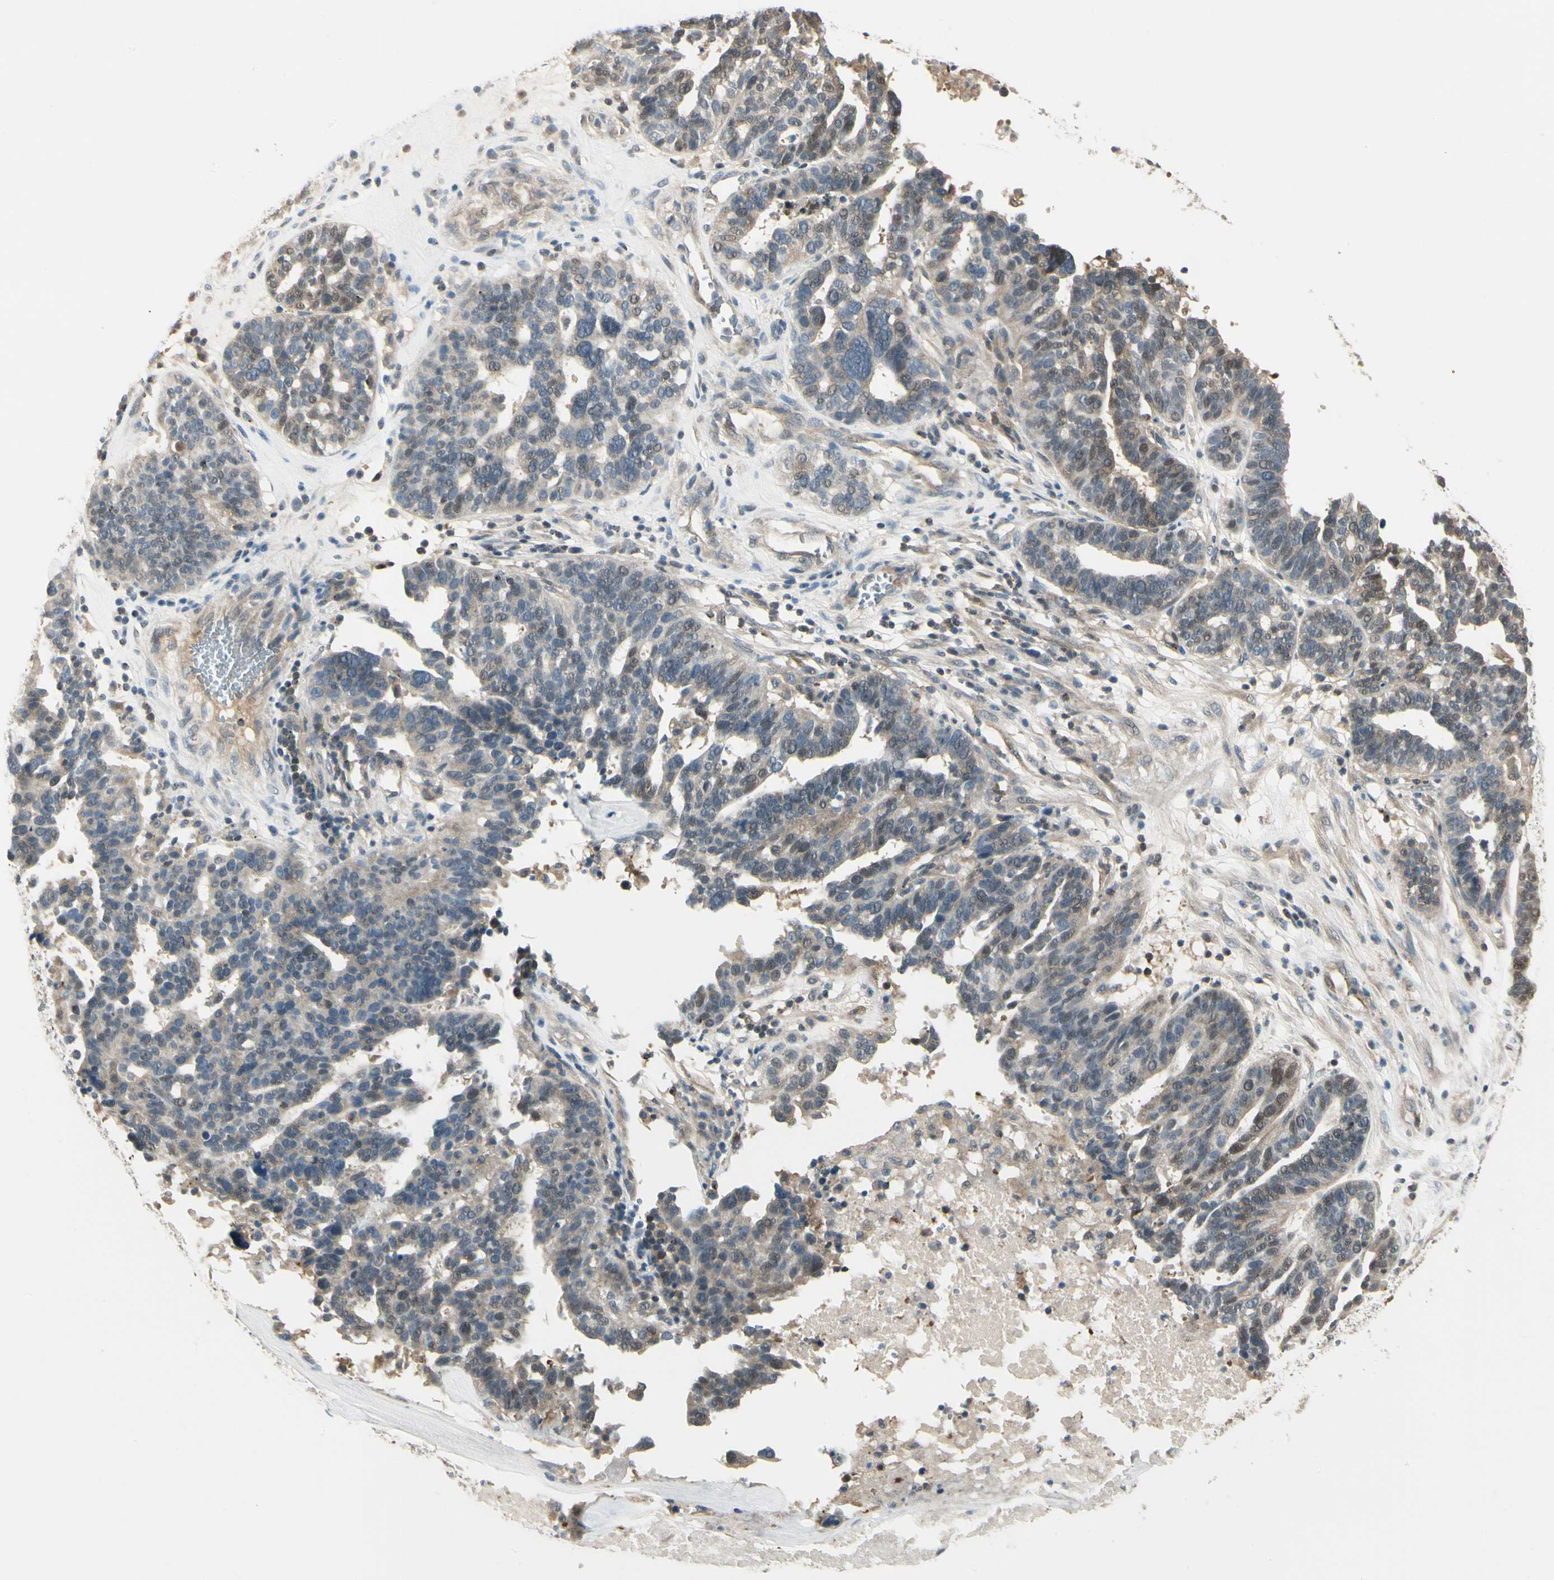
{"staining": {"intensity": "weak", "quantity": "25%-75%", "location": "cytoplasmic/membranous,nuclear"}, "tissue": "ovarian cancer", "cell_type": "Tumor cells", "image_type": "cancer", "snomed": [{"axis": "morphology", "description": "Cystadenocarcinoma, serous, NOS"}, {"axis": "topography", "description": "Ovary"}], "caption": "Protein staining displays weak cytoplasmic/membranous and nuclear staining in approximately 25%-75% of tumor cells in ovarian cancer (serous cystadenocarcinoma). The staining was performed using DAB, with brown indicating positive protein expression. Nuclei are stained blue with hematoxylin.", "gene": "EVC", "patient": {"sex": "female", "age": 59}}